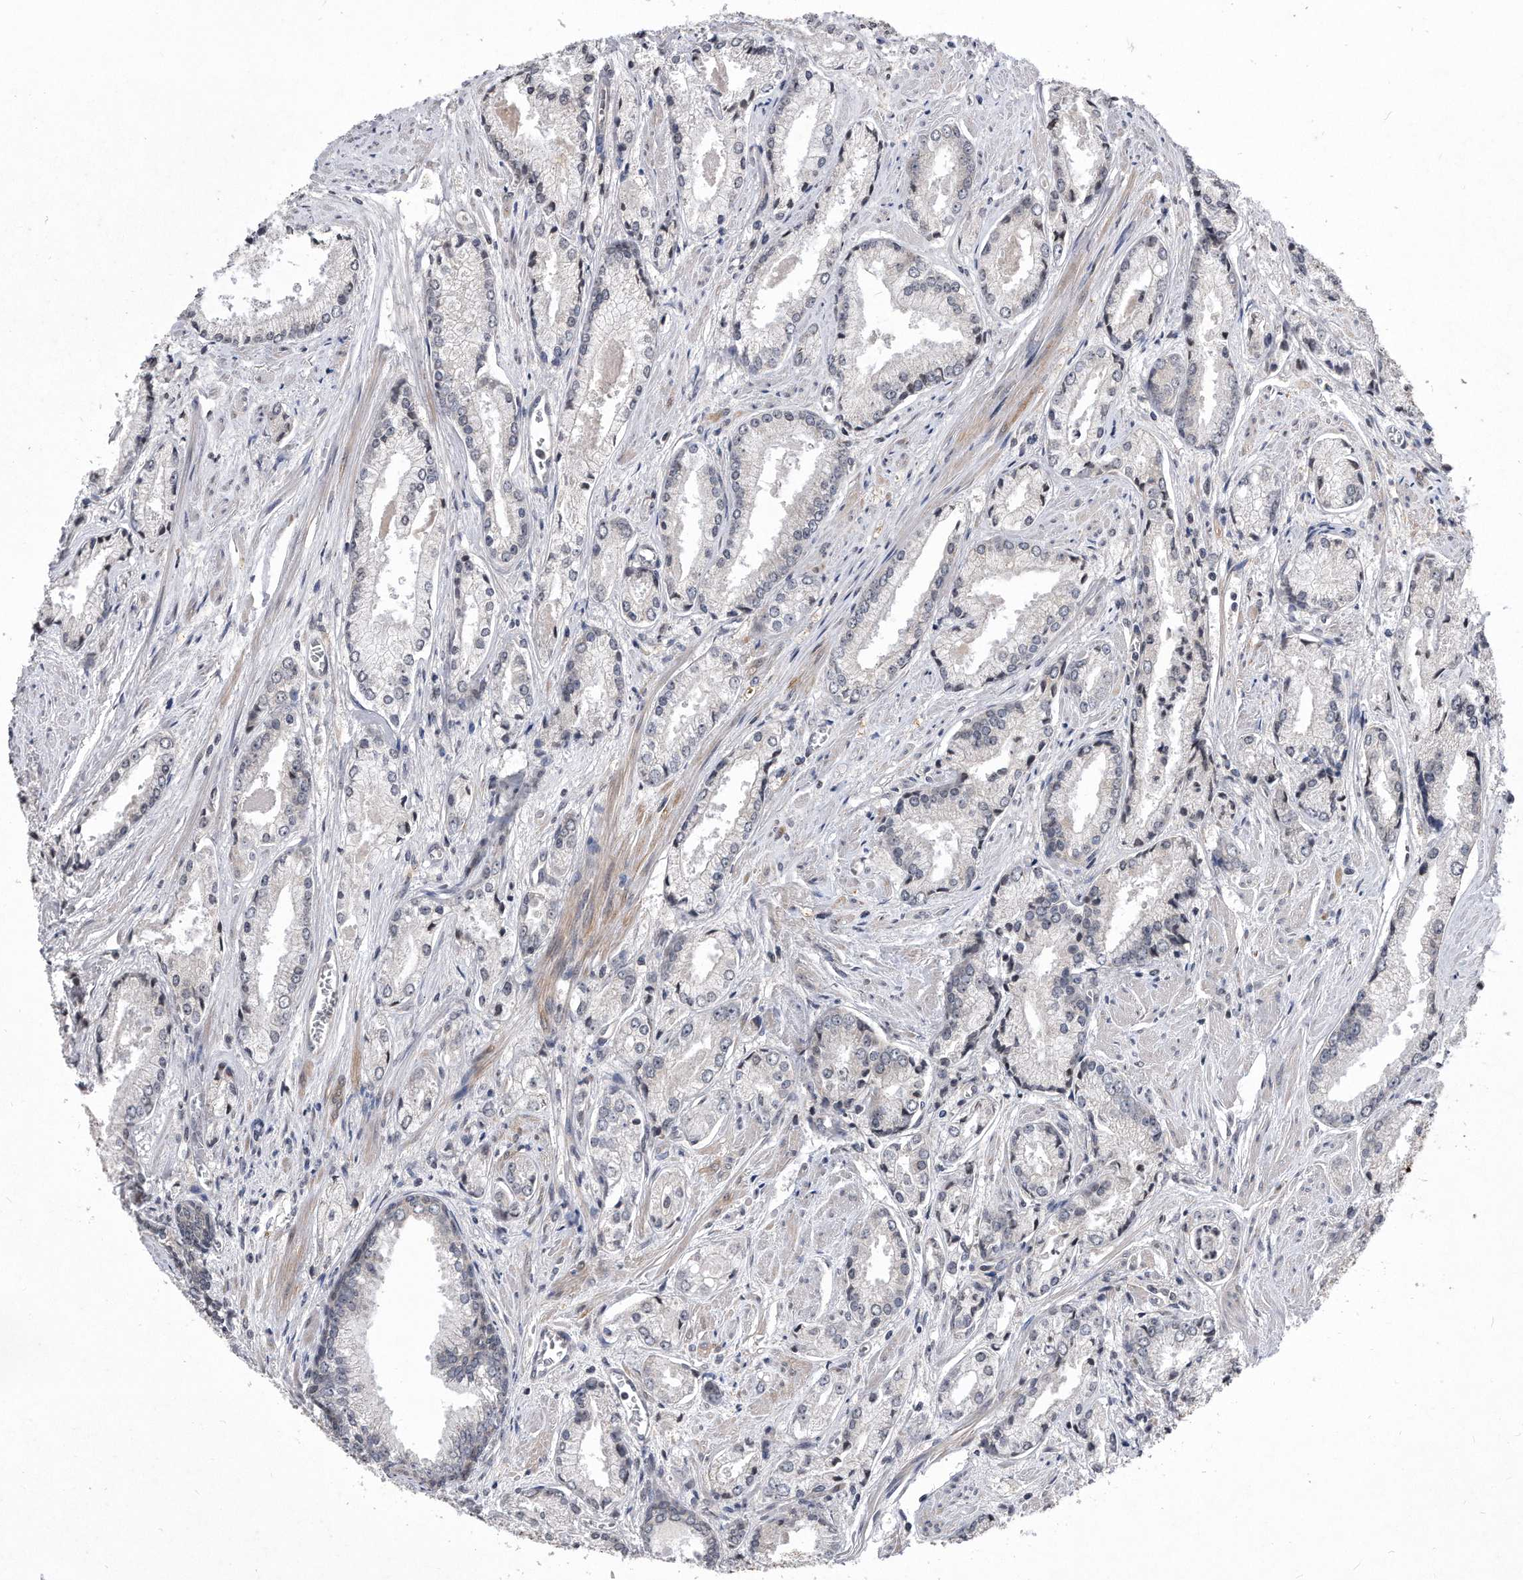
{"staining": {"intensity": "negative", "quantity": "none", "location": "none"}, "tissue": "prostate cancer", "cell_type": "Tumor cells", "image_type": "cancer", "snomed": [{"axis": "morphology", "description": "Adenocarcinoma, Low grade"}, {"axis": "topography", "description": "Prostate"}], "caption": "An IHC image of prostate cancer is shown. There is no staining in tumor cells of prostate cancer. (DAB (3,3'-diaminobenzidine) immunohistochemistry (IHC), high magnification).", "gene": "DAB1", "patient": {"sex": "male", "age": 54}}